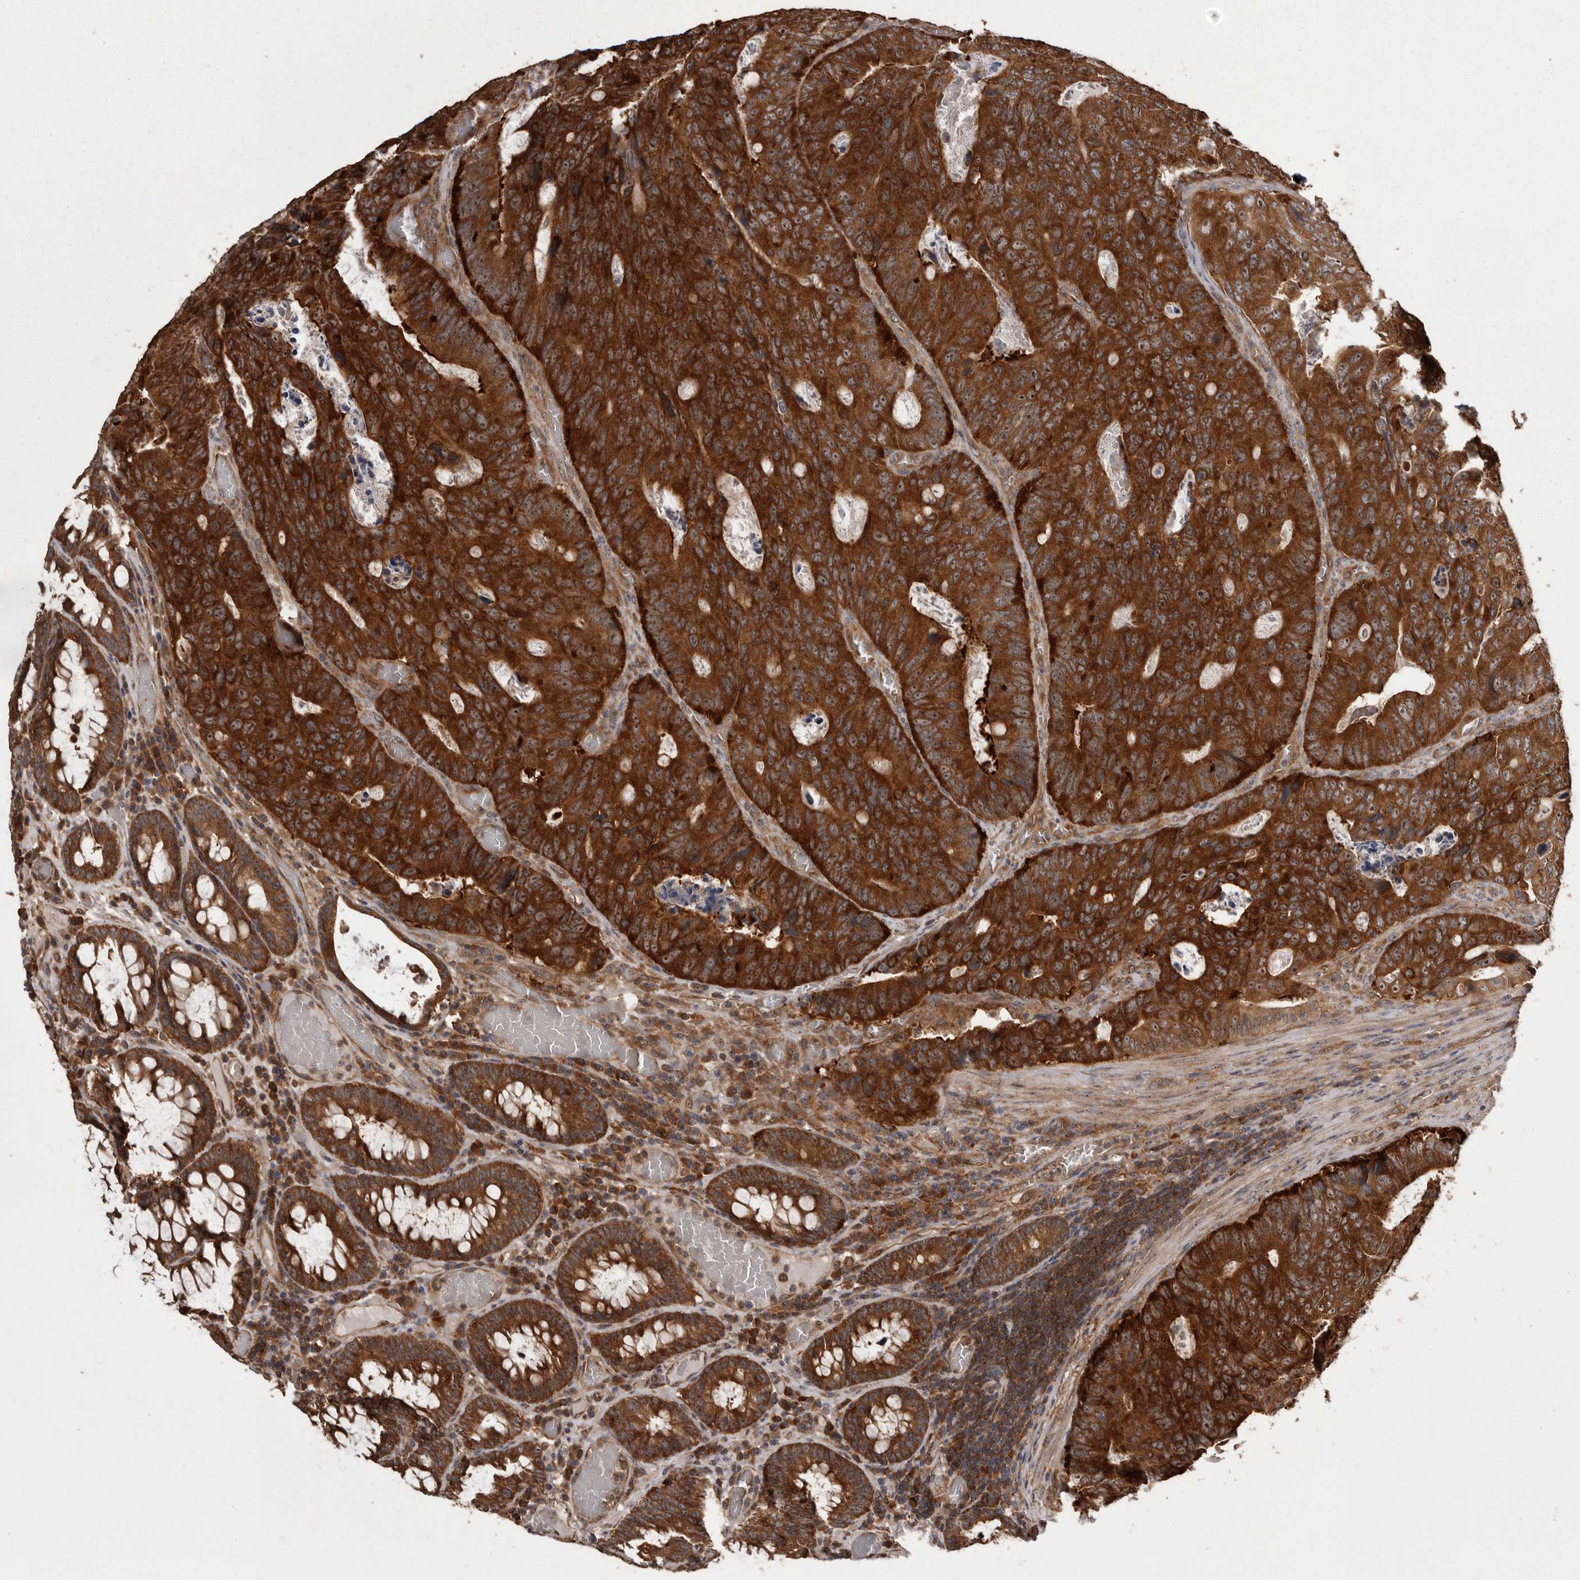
{"staining": {"intensity": "strong", "quantity": ">75%", "location": "cytoplasmic/membranous"}, "tissue": "colorectal cancer", "cell_type": "Tumor cells", "image_type": "cancer", "snomed": [{"axis": "morphology", "description": "Adenocarcinoma, NOS"}, {"axis": "topography", "description": "Colon"}], "caption": "Tumor cells demonstrate high levels of strong cytoplasmic/membranous positivity in about >75% of cells in human adenocarcinoma (colorectal).", "gene": "DARS1", "patient": {"sex": "male", "age": 87}}